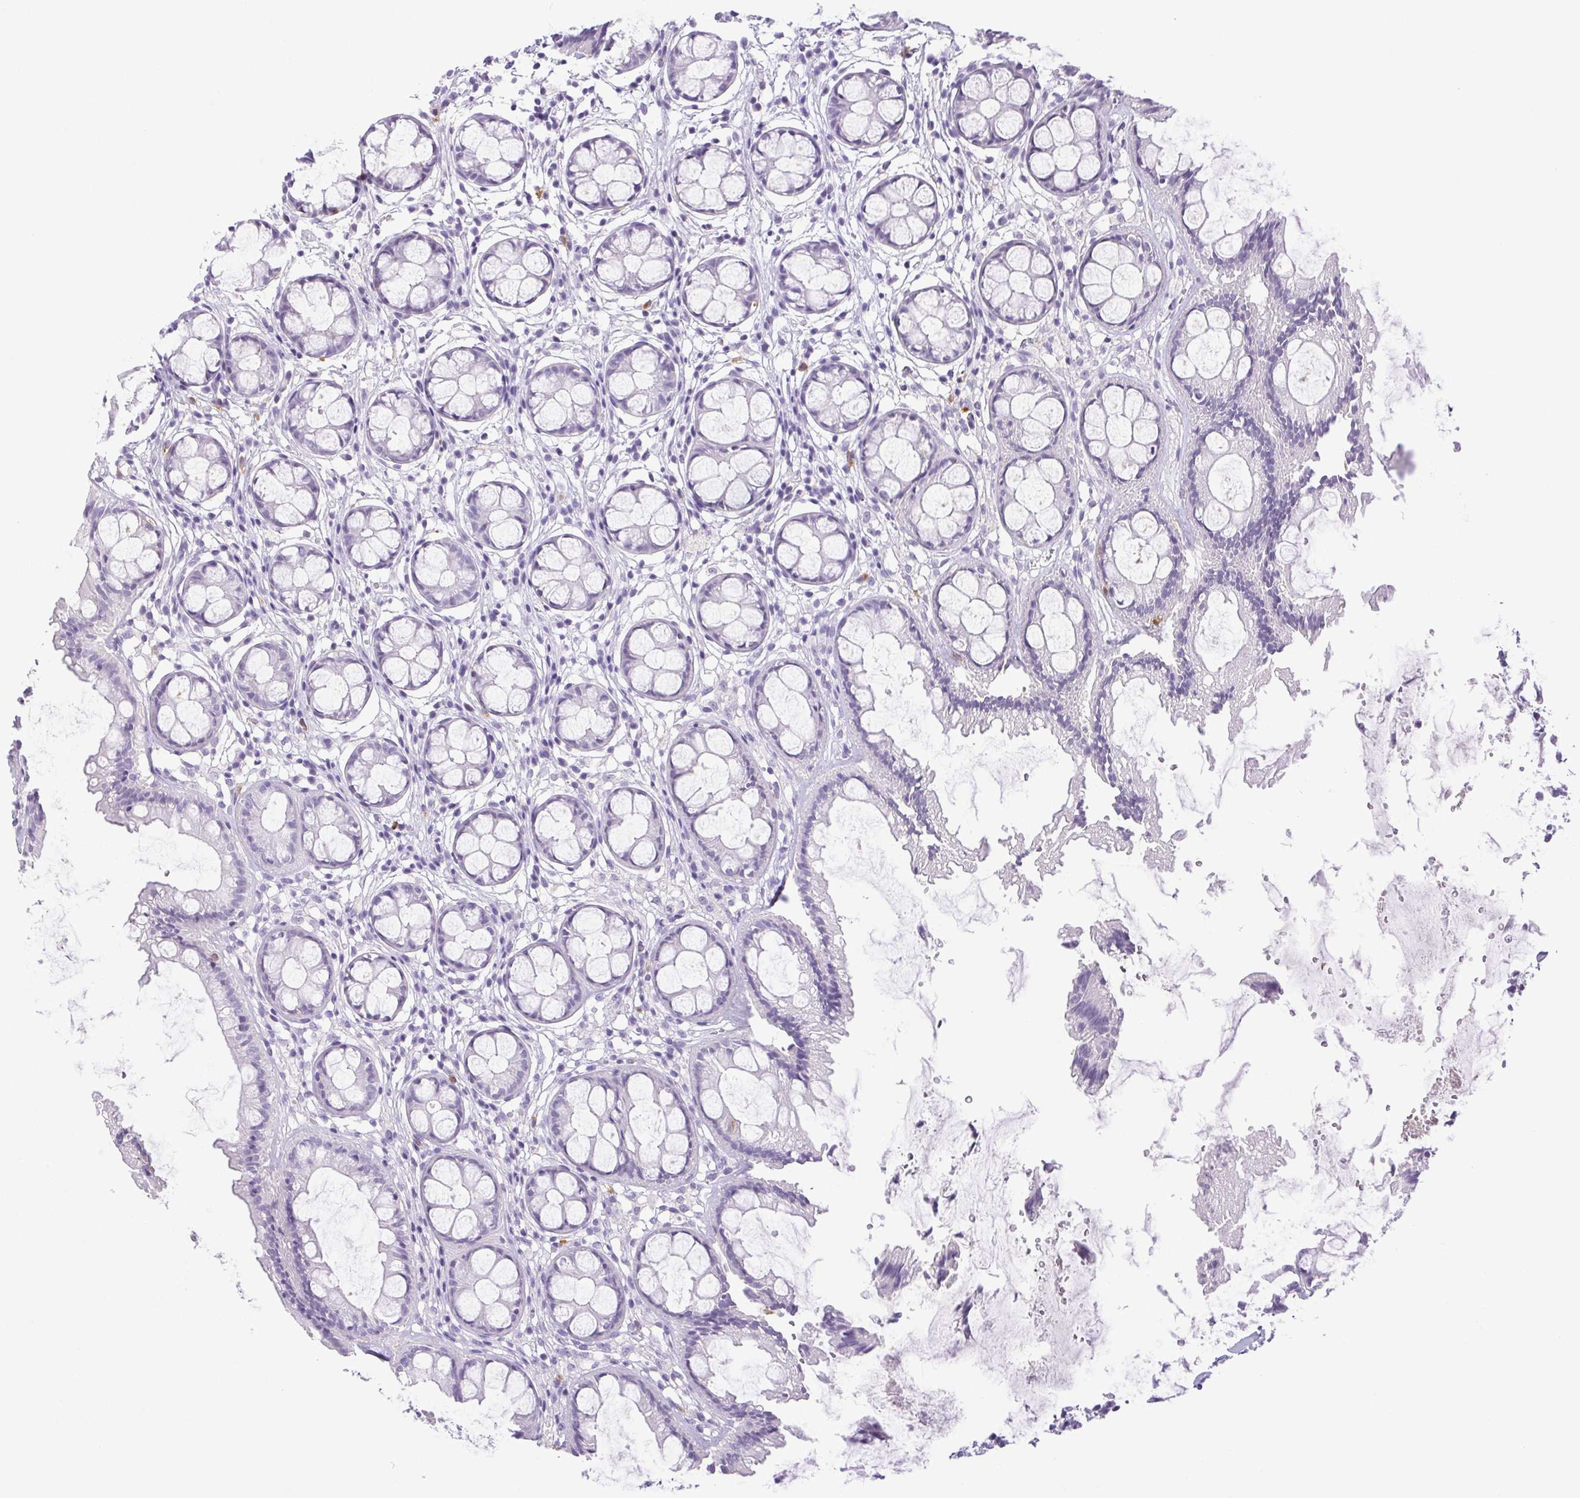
{"staining": {"intensity": "negative", "quantity": "none", "location": "none"}, "tissue": "rectum", "cell_type": "Glandular cells", "image_type": "normal", "snomed": [{"axis": "morphology", "description": "Normal tissue, NOS"}, {"axis": "topography", "description": "Rectum"}], "caption": "Rectum was stained to show a protein in brown. There is no significant expression in glandular cells.", "gene": "PAPPA2", "patient": {"sex": "female", "age": 62}}